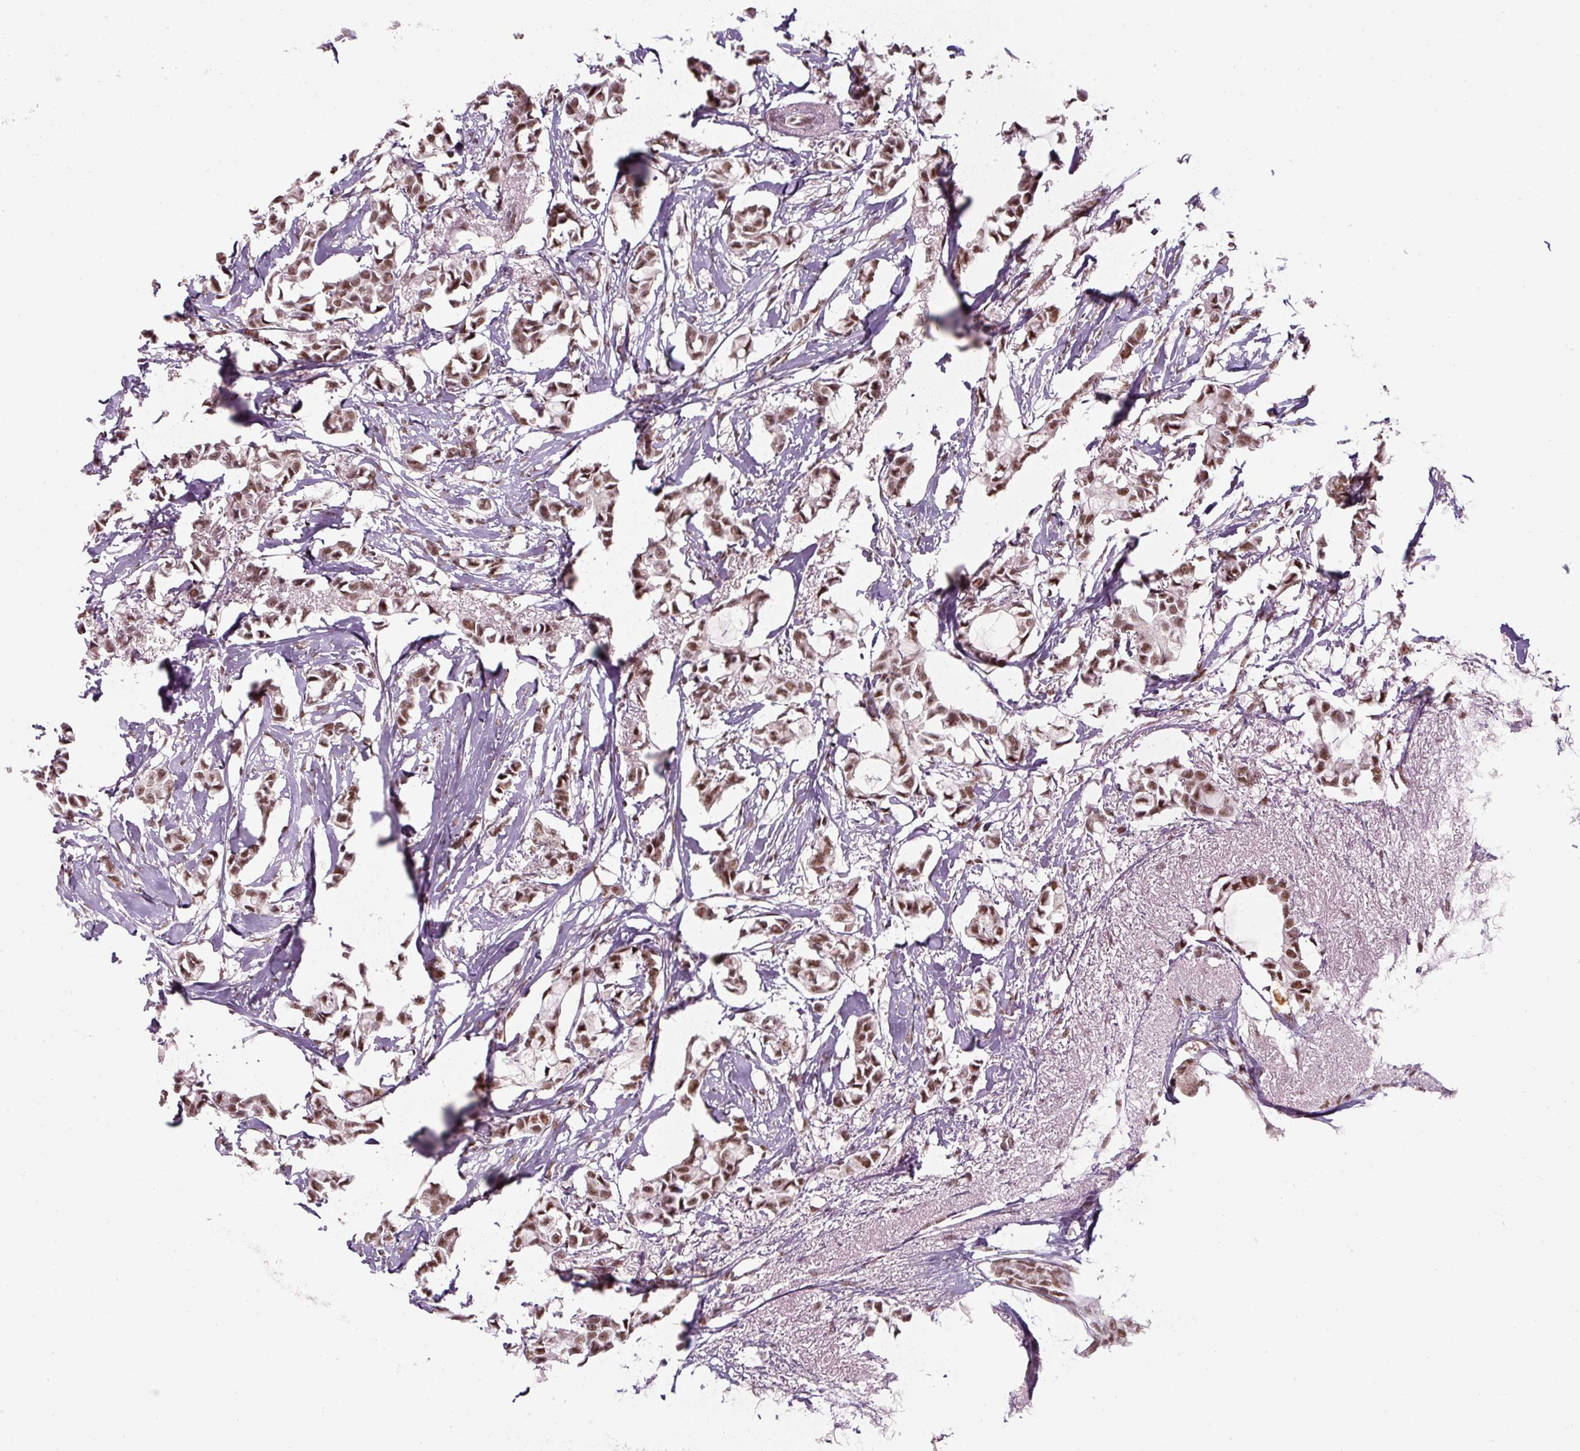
{"staining": {"intensity": "moderate", "quantity": ">75%", "location": "nuclear"}, "tissue": "breast cancer", "cell_type": "Tumor cells", "image_type": "cancer", "snomed": [{"axis": "morphology", "description": "Duct carcinoma"}, {"axis": "topography", "description": "Breast"}], "caption": "A high-resolution image shows immunohistochemistry (IHC) staining of infiltrating ductal carcinoma (breast), which shows moderate nuclear expression in approximately >75% of tumor cells.", "gene": "U2AF2", "patient": {"sex": "female", "age": 73}}